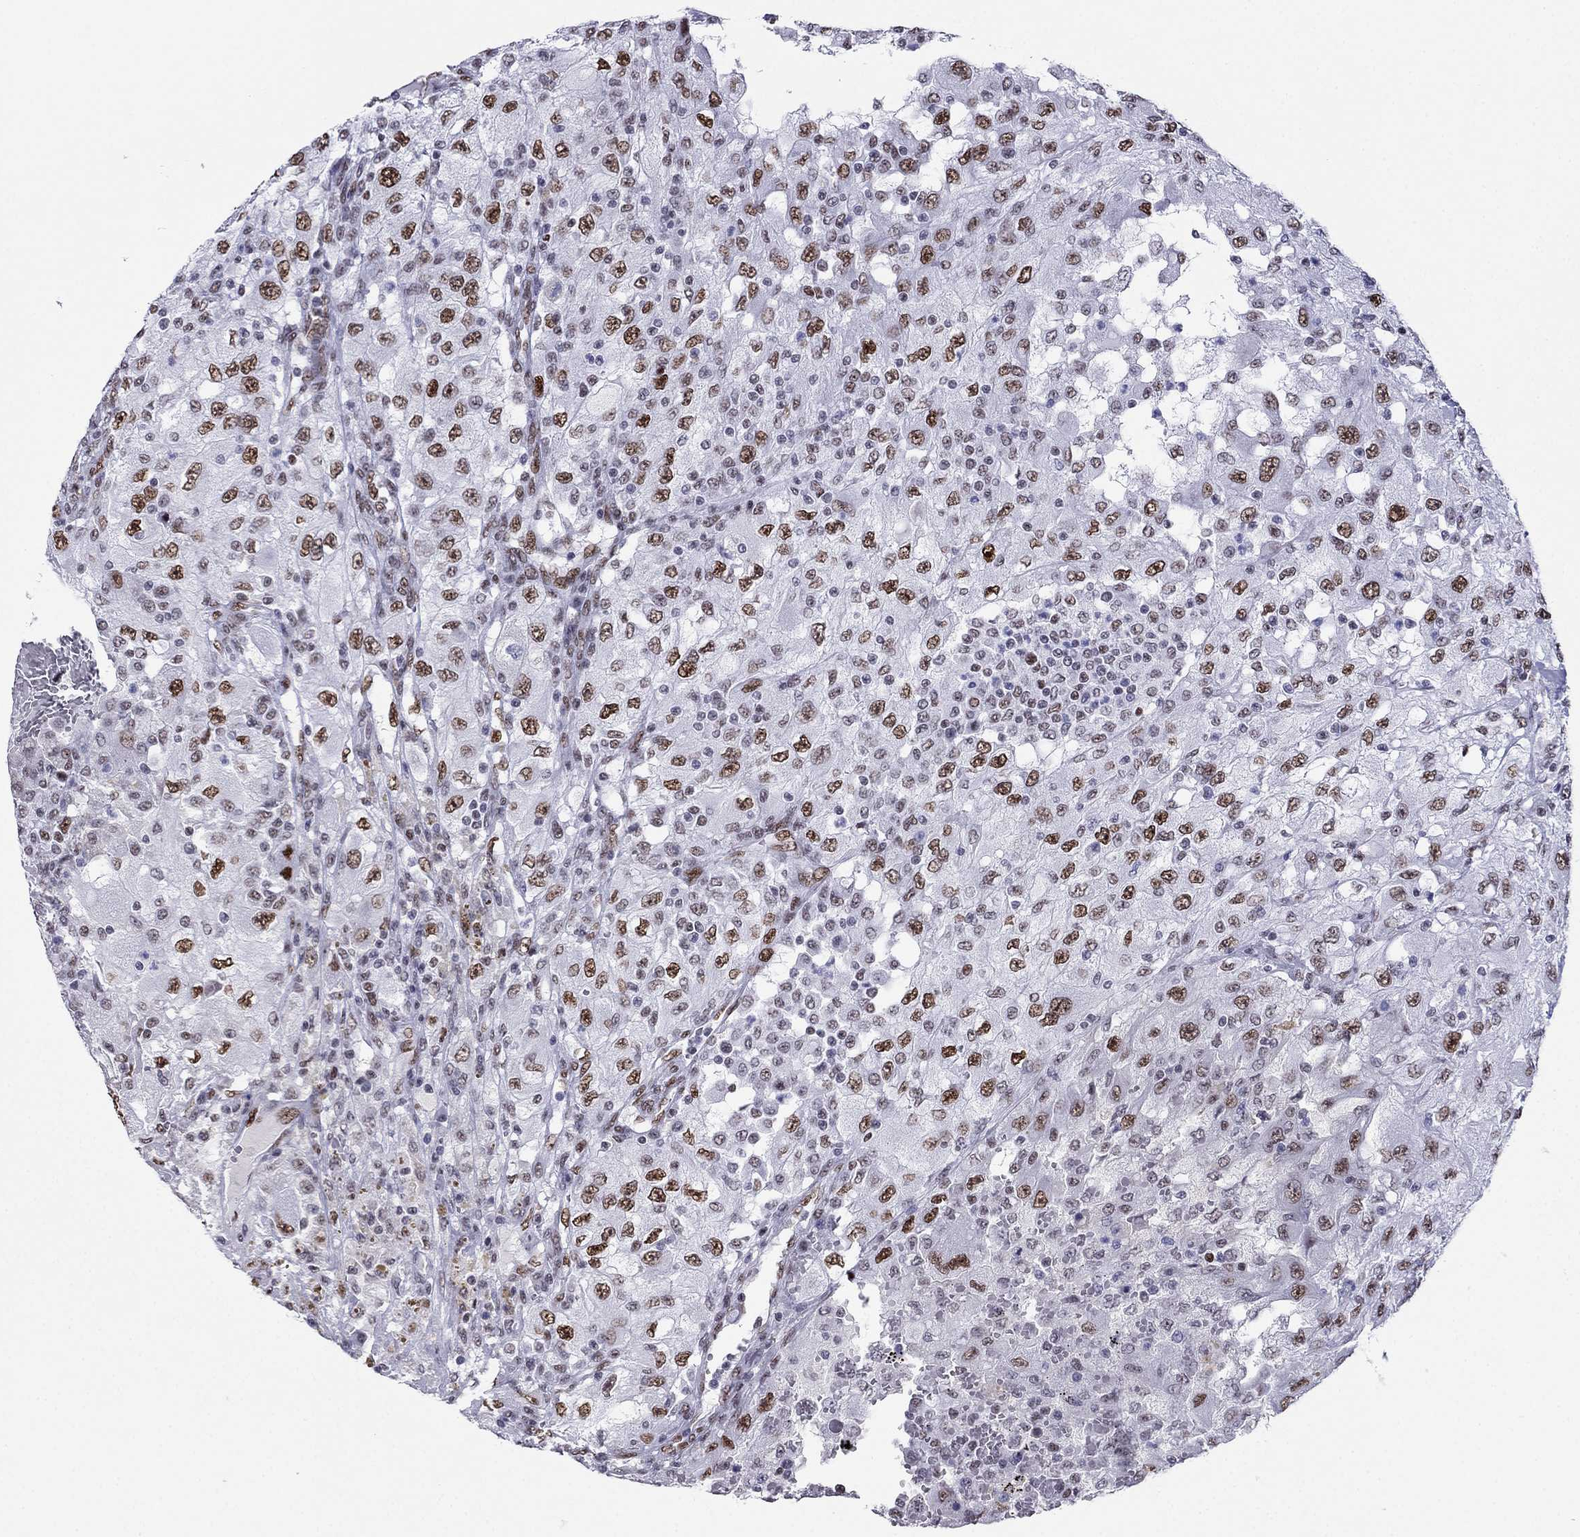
{"staining": {"intensity": "strong", "quantity": "25%-75%", "location": "nuclear"}, "tissue": "renal cancer", "cell_type": "Tumor cells", "image_type": "cancer", "snomed": [{"axis": "morphology", "description": "Adenocarcinoma, NOS"}, {"axis": "topography", "description": "Kidney"}], "caption": "IHC (DAB) staining of renal cancer (adenocarcinoma) reveals strong nuclear protein expression in about 25%-75% of tumor cells. (DAB IHC with brightfield microscopy, high magnification).", "gene": "PPM1G", "patient": {"sex": "female", "age": 67}}